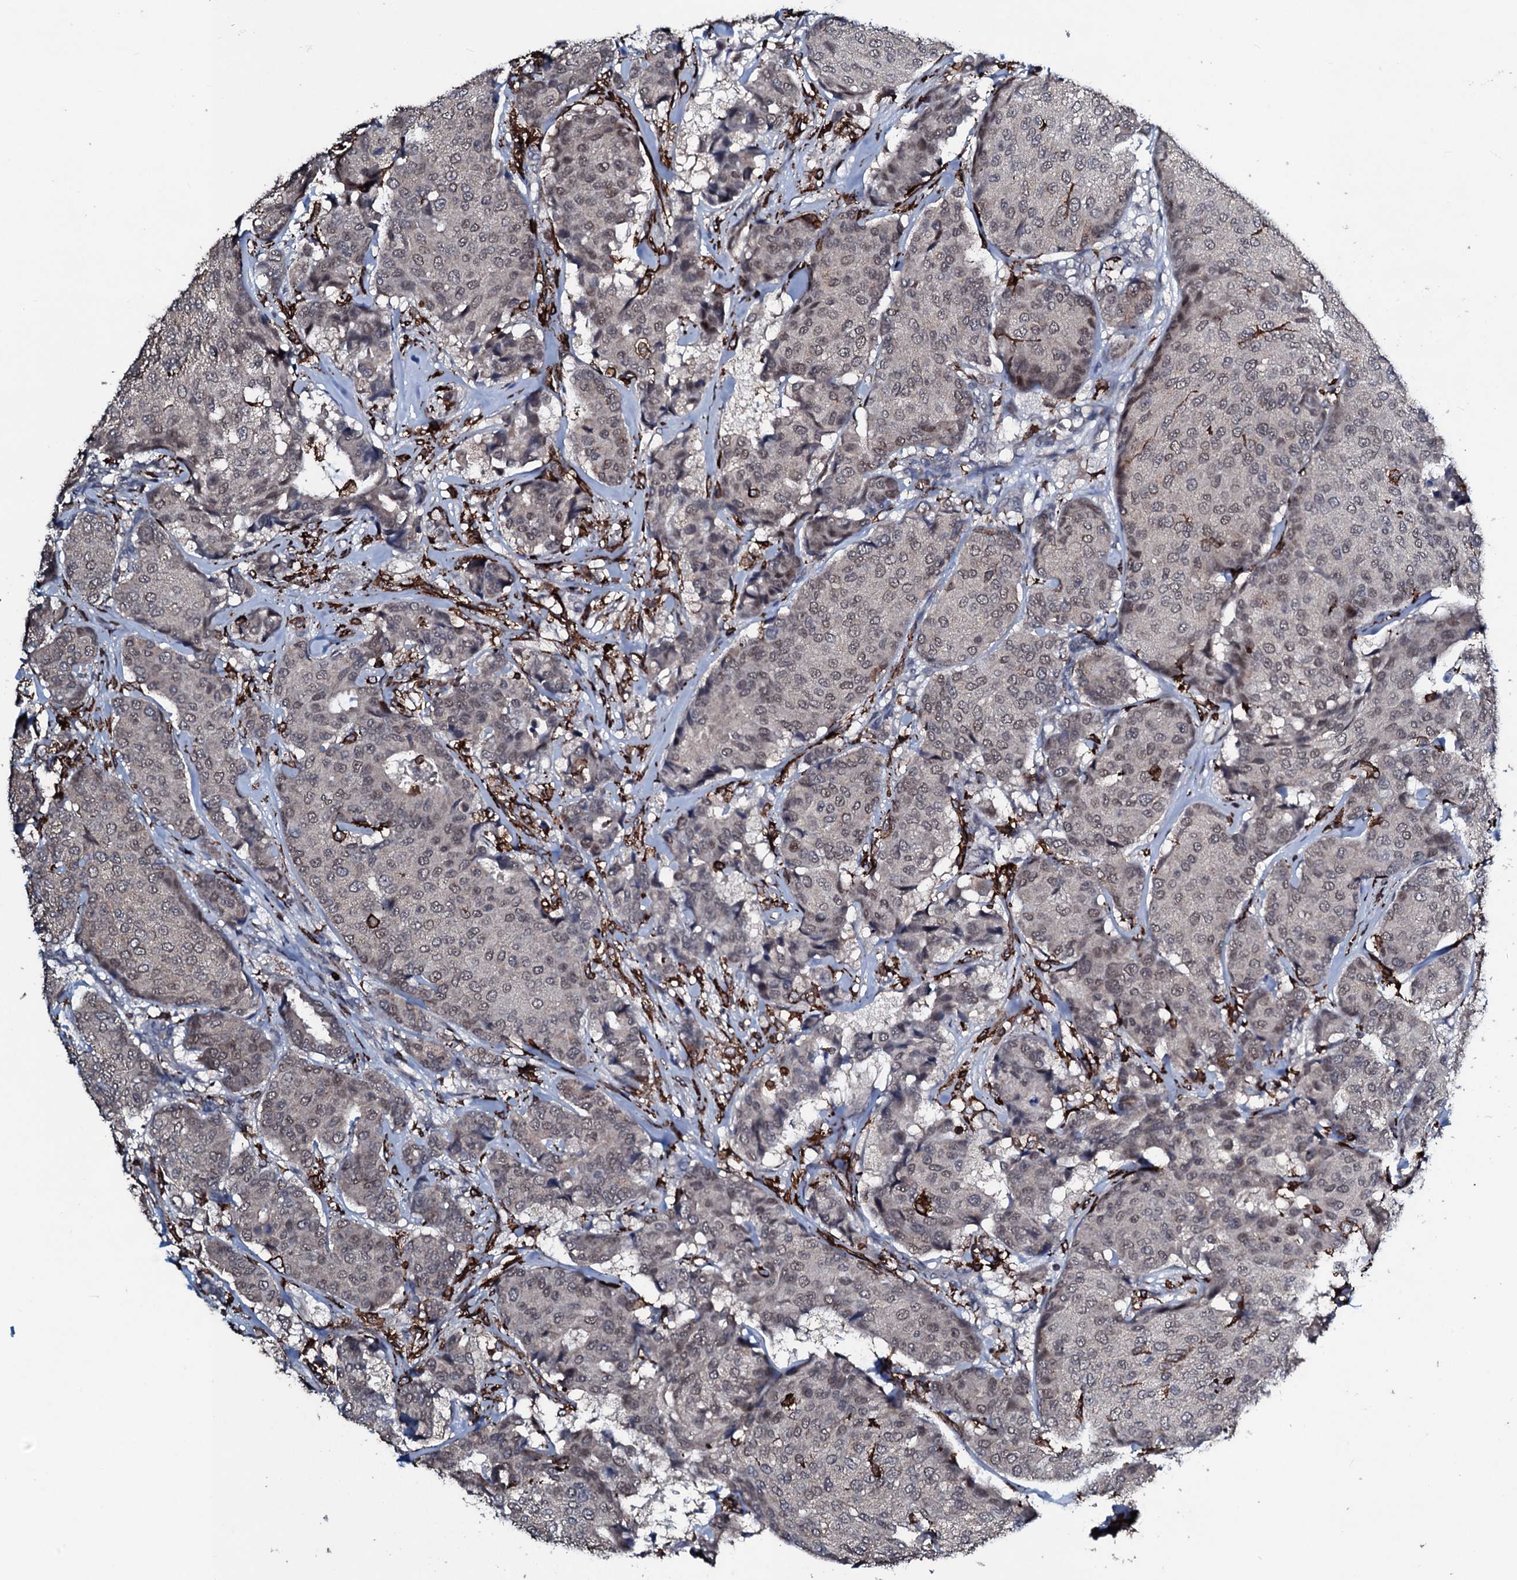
{"staining": {"intensity": "weak", "quantity": ">75%", "location": "nuclear"}, "tissue": "breast cancer", "cell_type": "Tumor cells", "image_type": "cancer", "snomed": [{"axis": "morphology", "description": "Duct carcinoma"}, {"axis": "topography", "description": "Breast"}], "caption": "Tumor cells reveal low levels of weak nuclear staining in approximately >75% of cells in human breast intraductal carcinoma.", "gene": "OGFOD2", "patient": {"sex": "female", "age": 75}}